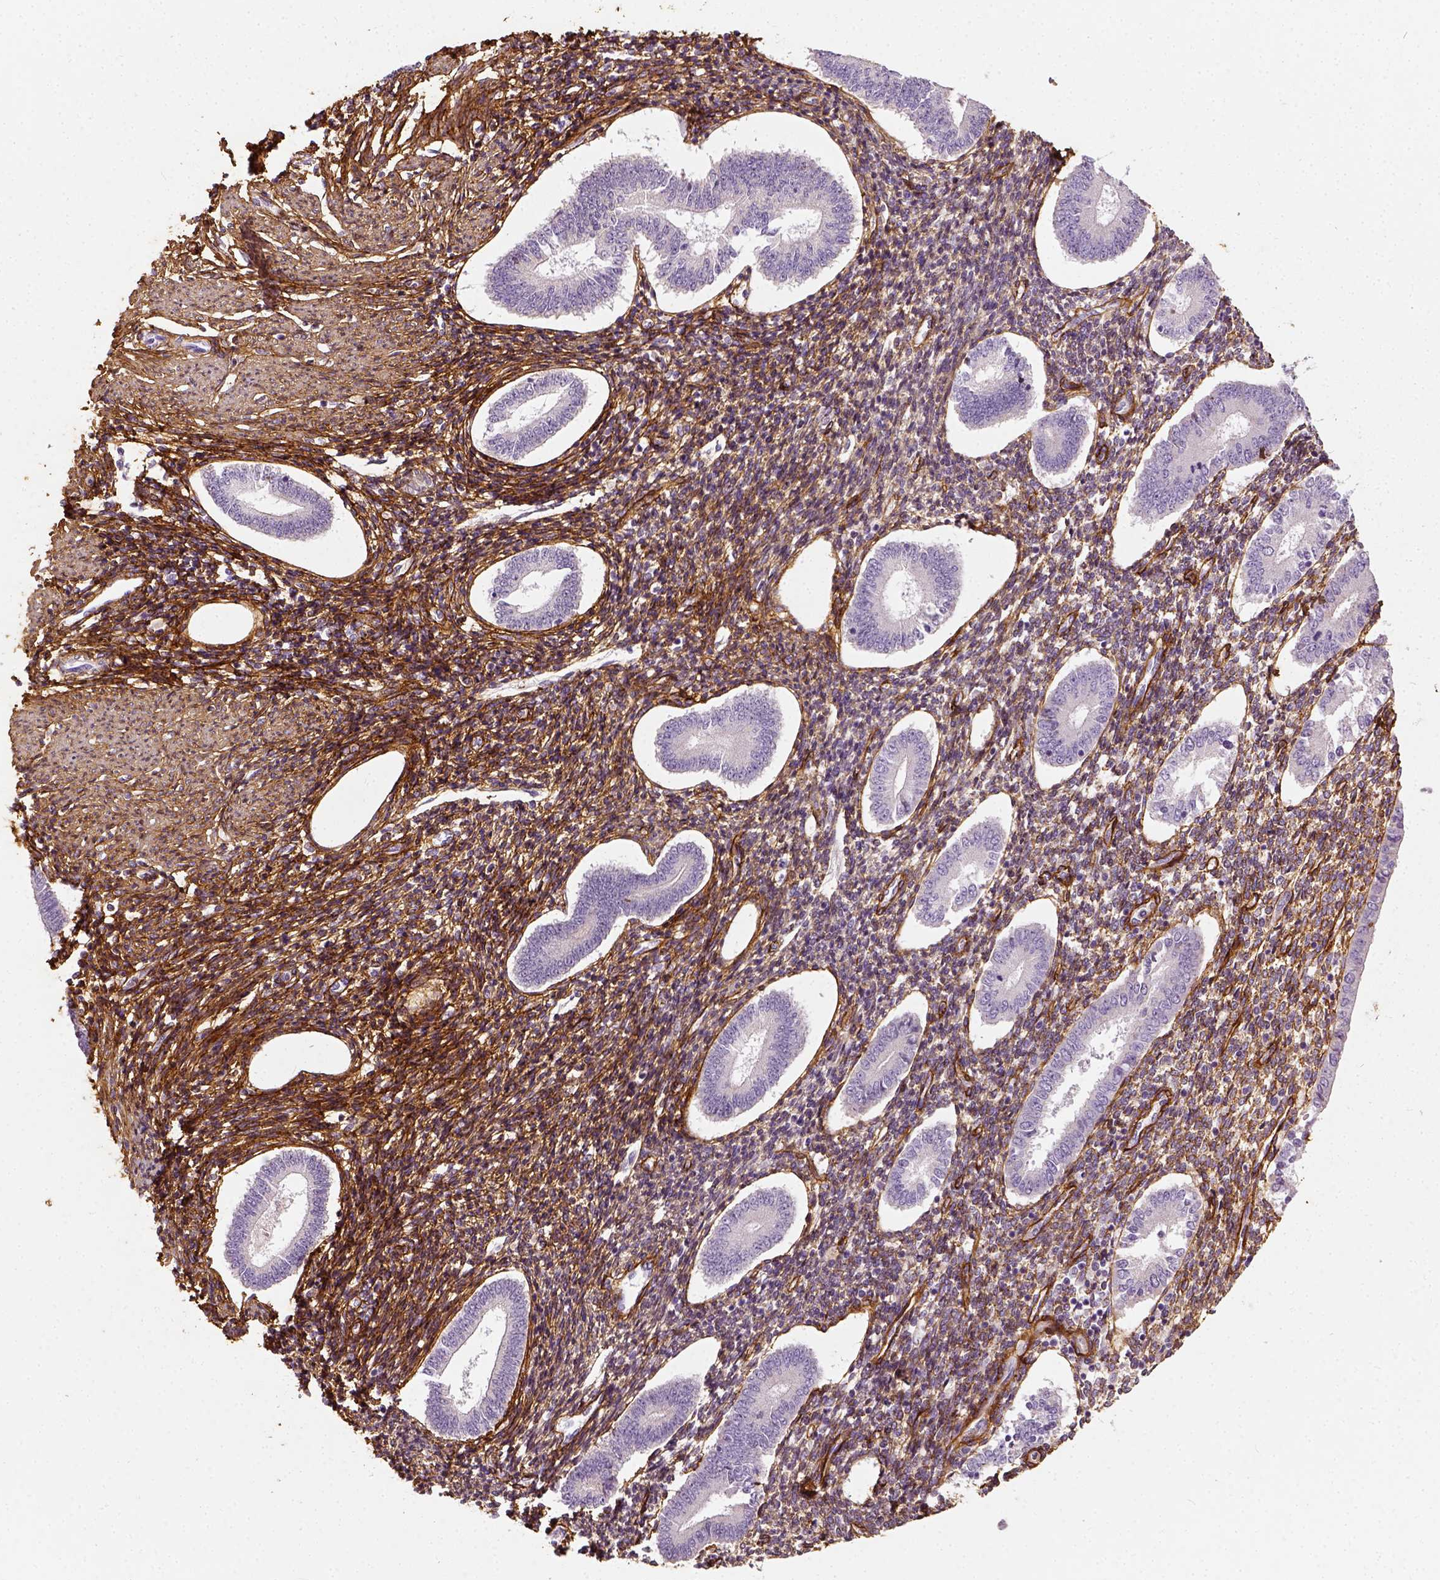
{"staining": {"intensity": "strong", "quantity": ">75%", "location": "cytoplasmic/membranous"}, "tissue": "endometrium", "cell_type": "Cells in endometrial stroma", "image_type": "normal", "snomed": [{"axis": "morphology", "description": "Normal tissue, NOS"}, {"axis": "topography", "description": "Endometrium"}], "caption": "Endometrium stained with DAB (3,3'-diaminobenzidine) immunohistochemistry (IHC) shows high levels of strong cytoplasmic/membranous expression in approximately >75% of cells in endometrial stroma.", "gene": "COL6A2", "patient": {"sex": "female", "age": 40}}